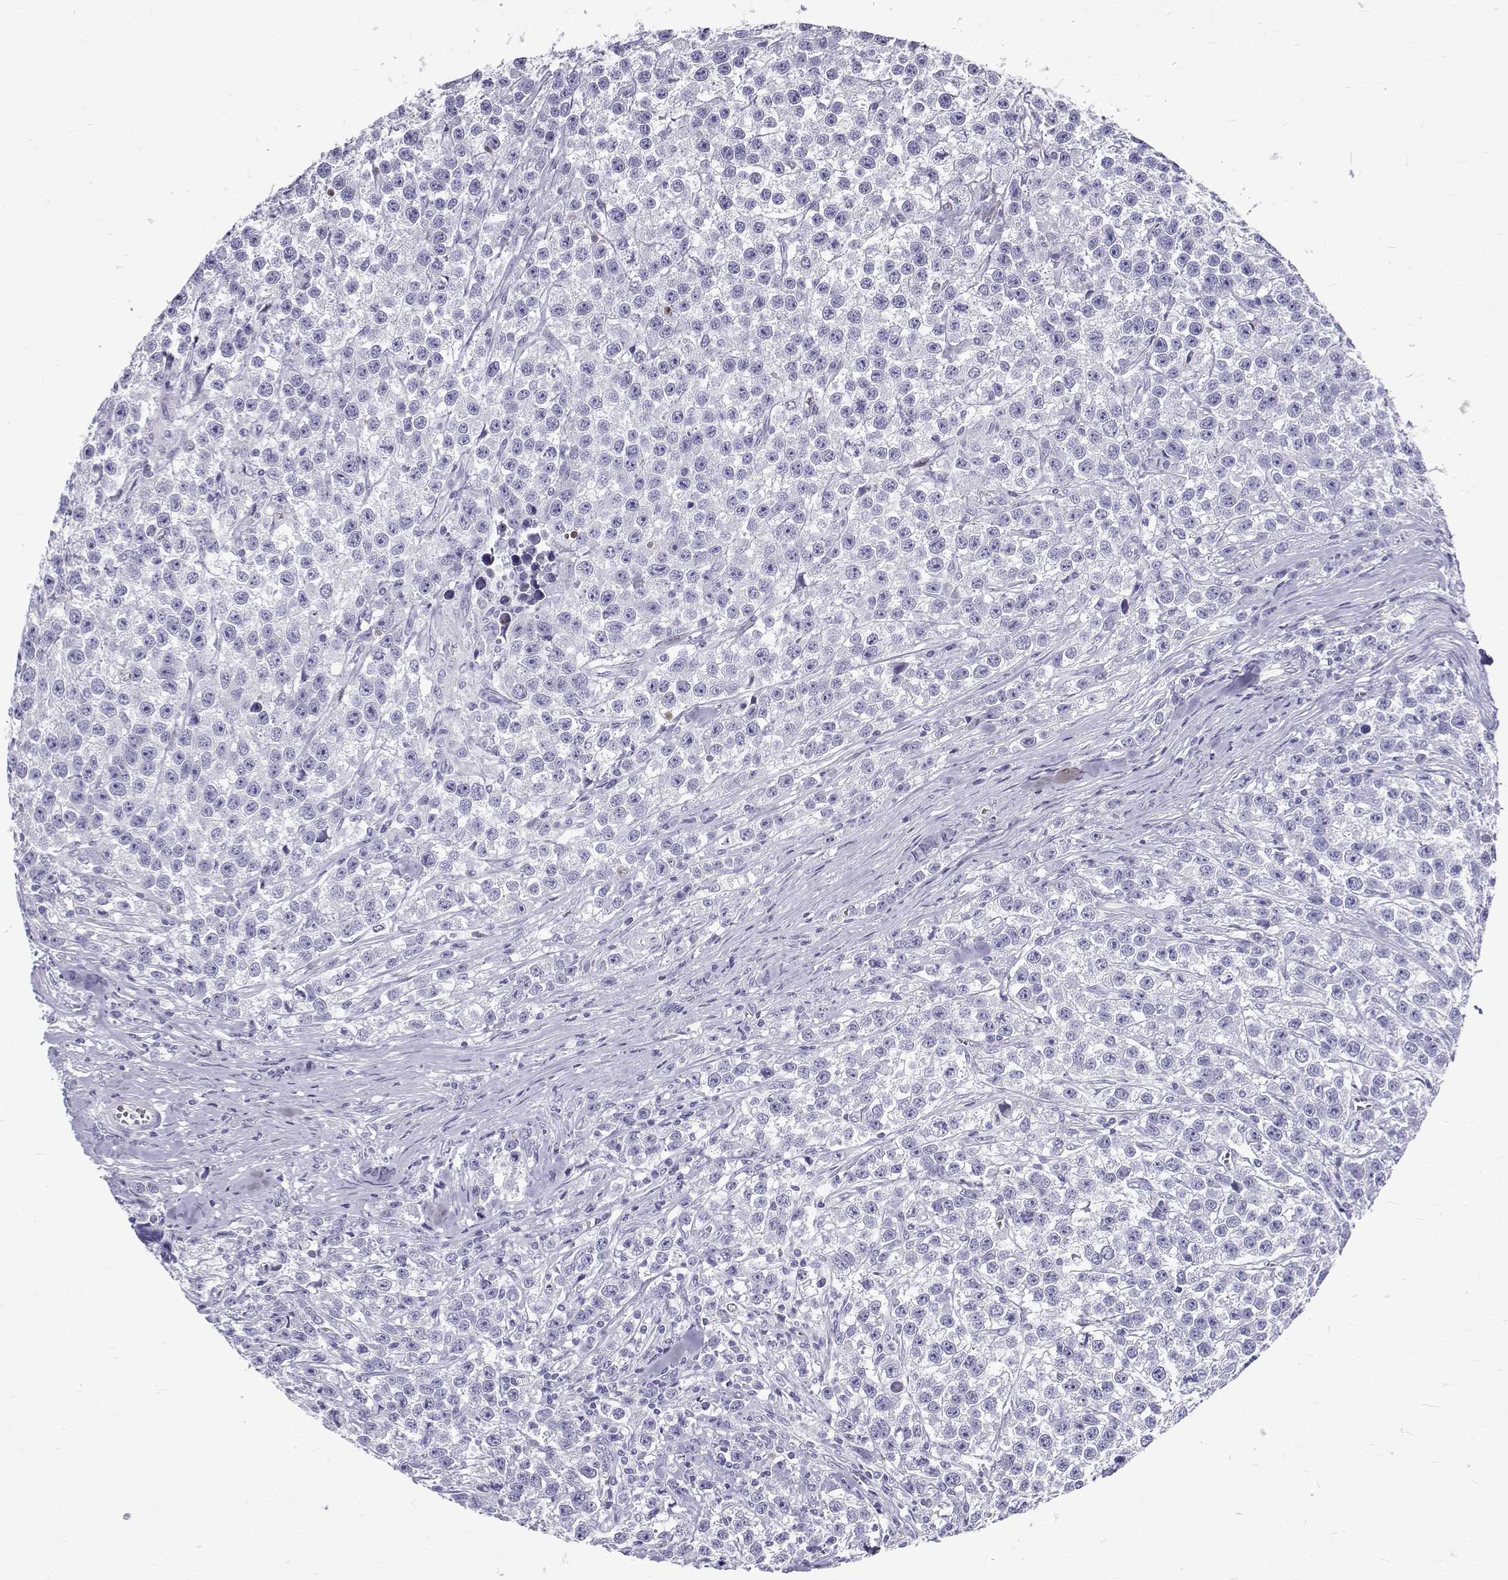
{"staining": {"intensity": "negative", "quantity": "none", "location": "none"}, "tissue": "testis cancer", "cell_type": "Tumor cells", "image_type": "cancer", "snomed": [{"axis": "morphology", "description": "Seminoma, NOS"}, {"axis": "topography", "description": "Testis"}], "caption": "The image demonstrates no significant staining in tumor cells of testis cancer.", "gene": "IGSF1", "patient": {"sex": "male", "age": 59}}